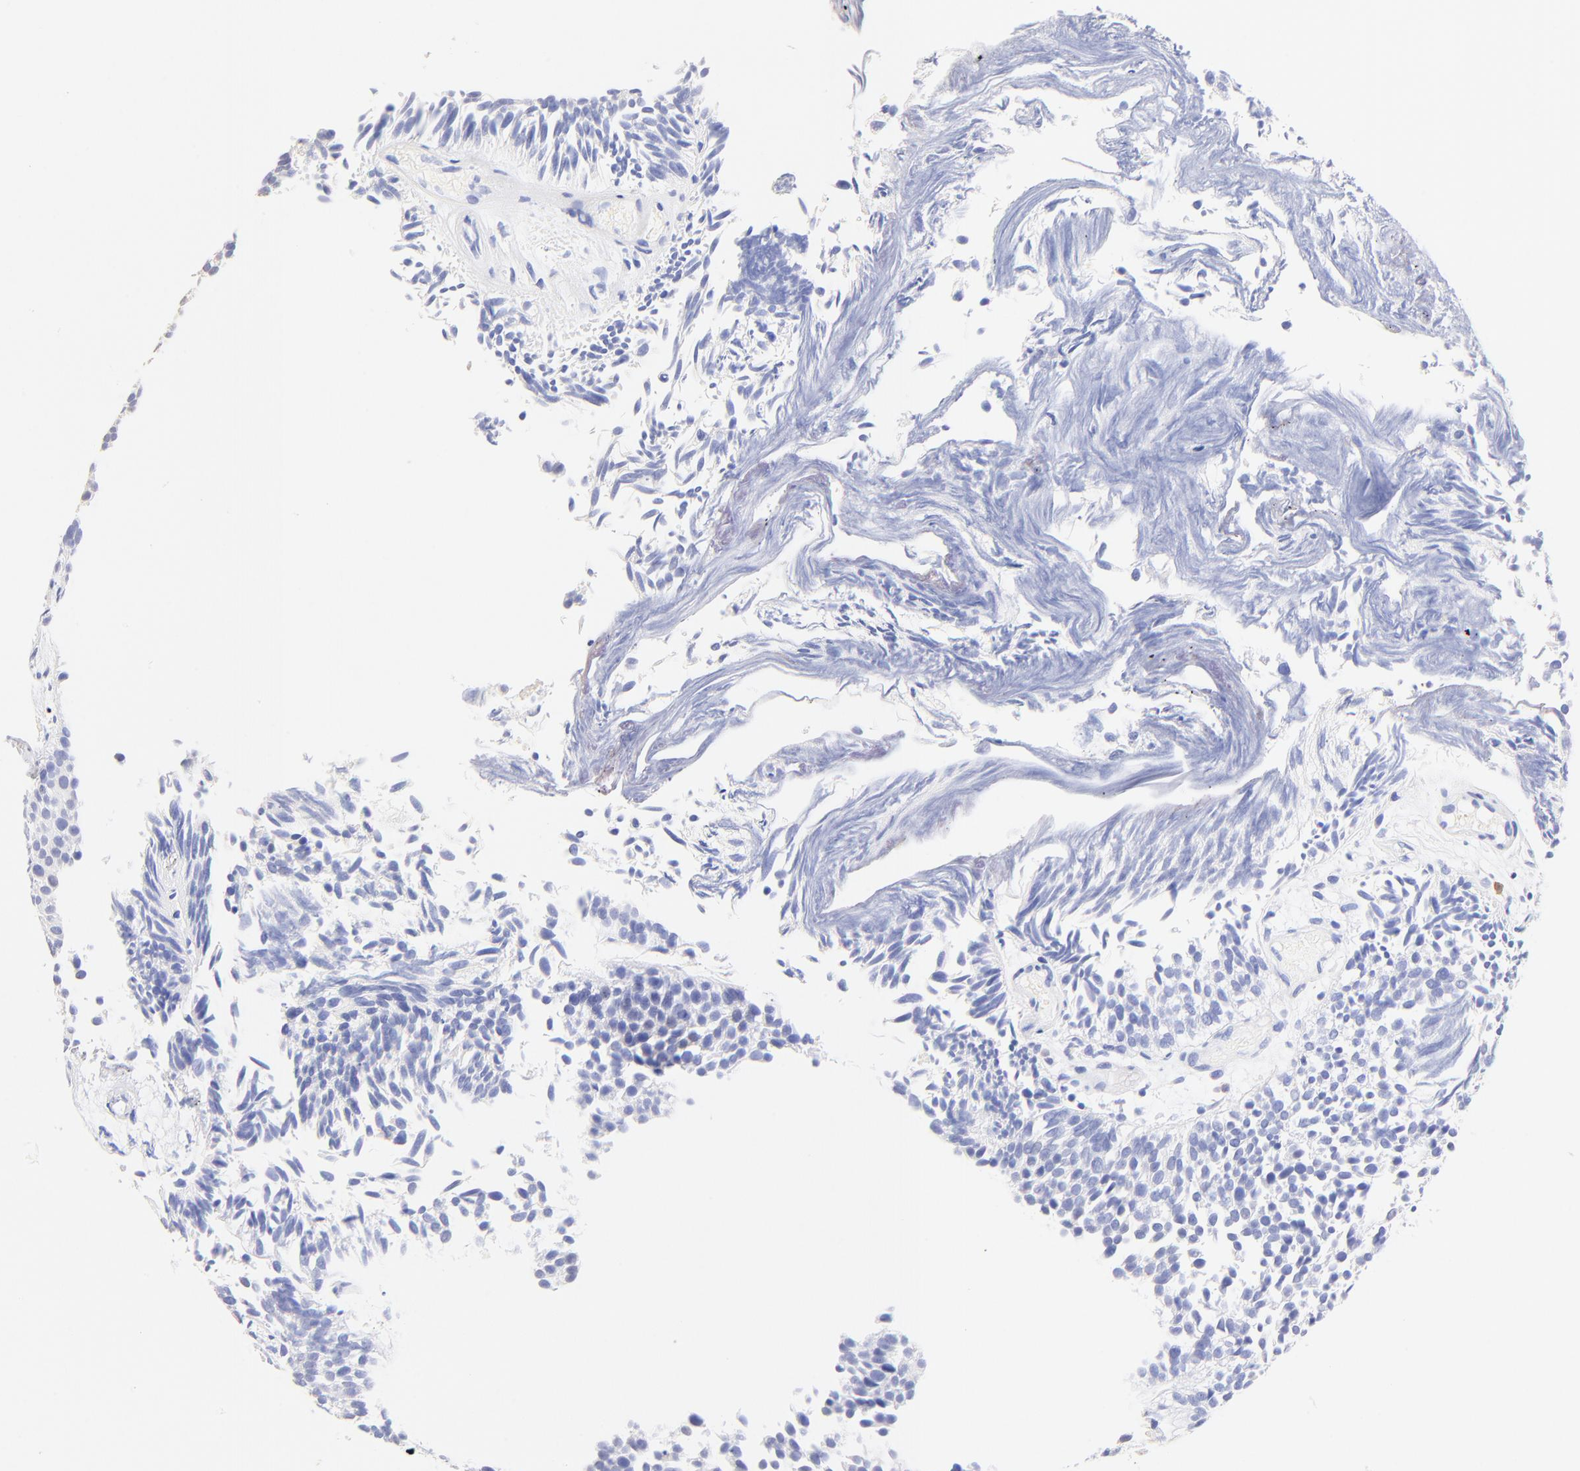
{"staining": {"intensity": "negative", "quantity": "none", "location": "none"}, "tissue": "urothelial cancer", "cell_type": "Tumor cells", "image_type": "cancer", "snomed": [{"axis": "morphology", "description": "Urothelial carcinoma, Low grade"}, {"axis": "topography", "description": "Urinary bladder"}], "caption": "Immunohistochemistry (IHC) micrograph of urothelial cancer stained for a protein (brown), which demonstrates no positivity in tumor cells.", "gene": "ALDH1A1", "patient": {"sex": "male", "age": 84}}